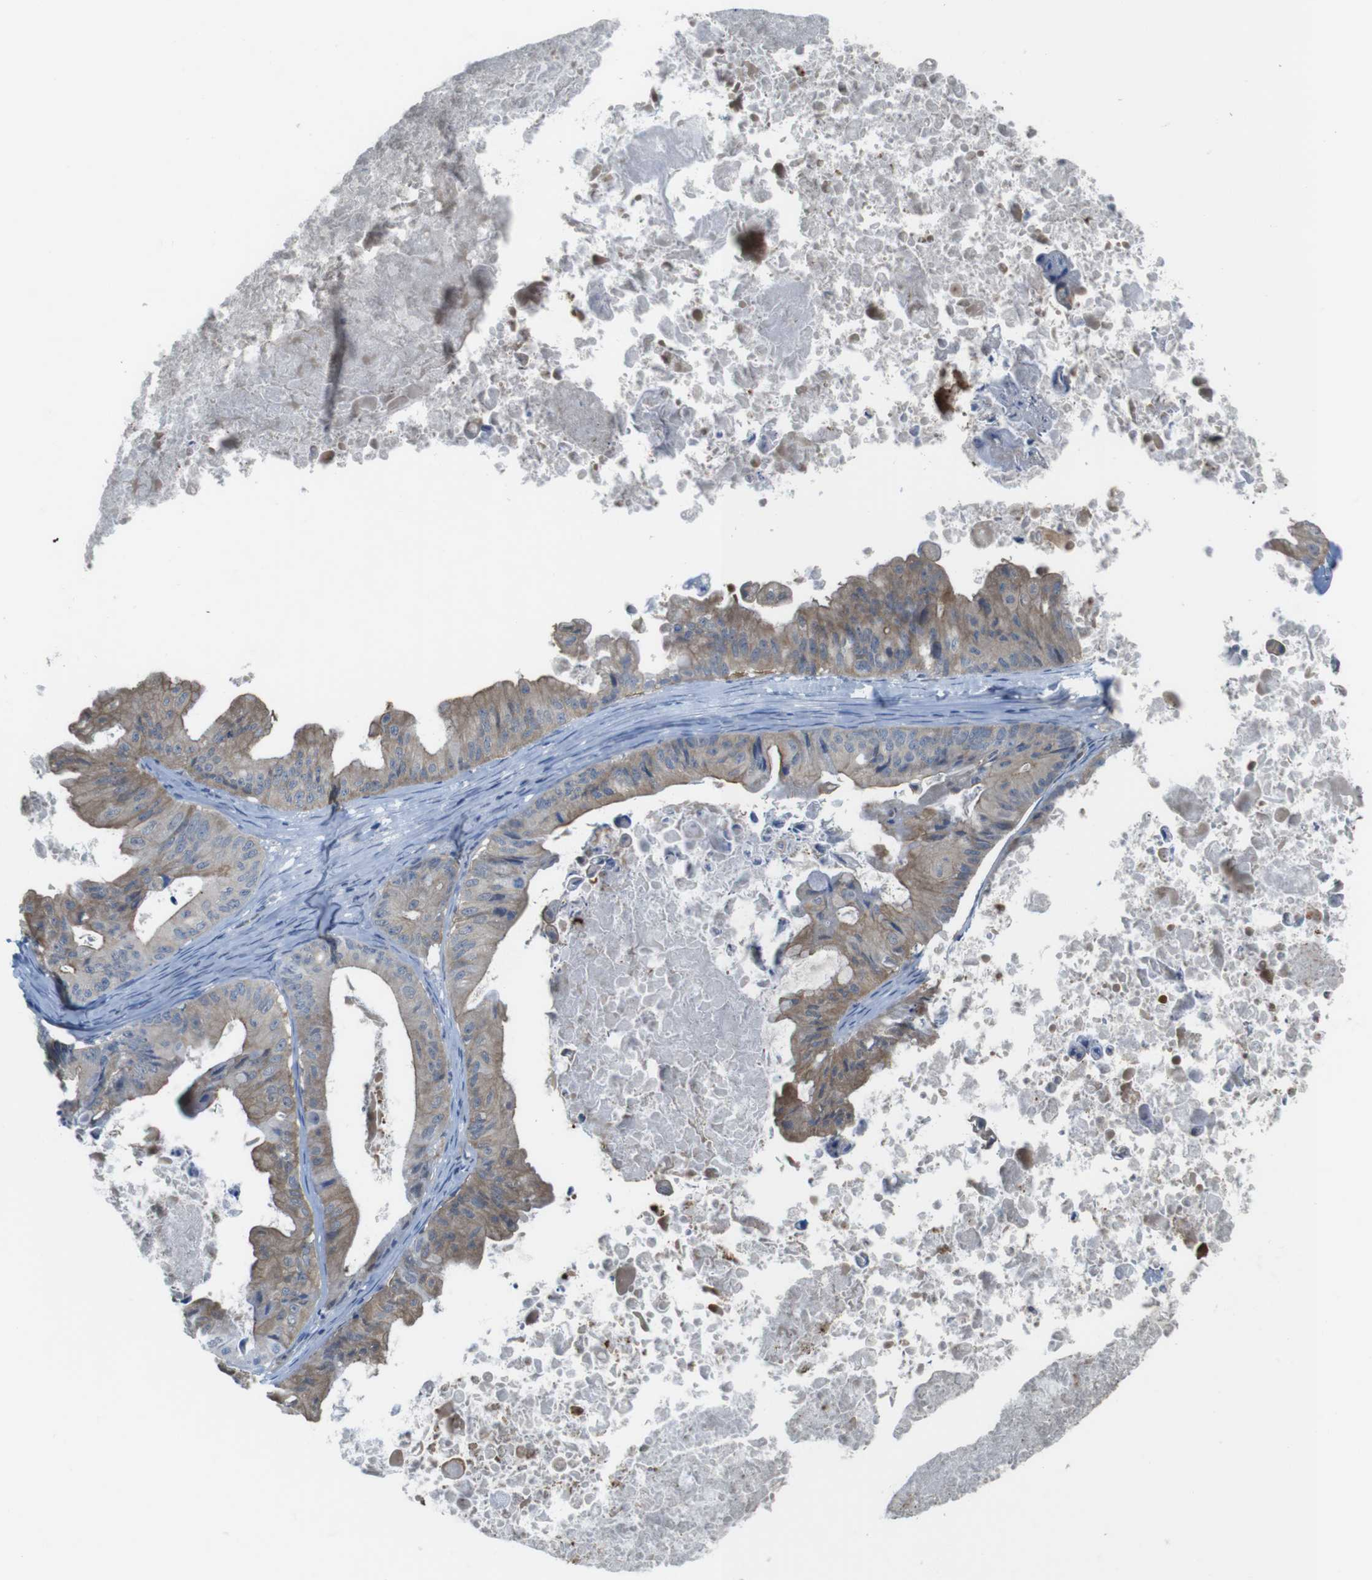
{"staining": {"intensity": "moderate", "quantity": "25%-75%", "location": "cytoplasmic/membranous"}, "tissue": "ovarian cancer", "cell_type": "Tumor cells", "image_type": "cancer", "snomed": [{"axis": "morphology", "description": "Cystadenocarcinoma, mucinous, NOS"}, {"axis": "topography", "description": "Ovary"}], "caption": "A histopathology image showing moderate cytoplasmic/membranous staining in approximately 25%-75% of tumor cells in mucinous cystadenocarcinoma (ovarian), as visualized by brown immunohistochemical staining.", "gene": "ABHD15", "patient": {"sex": "female", "age": 37}}